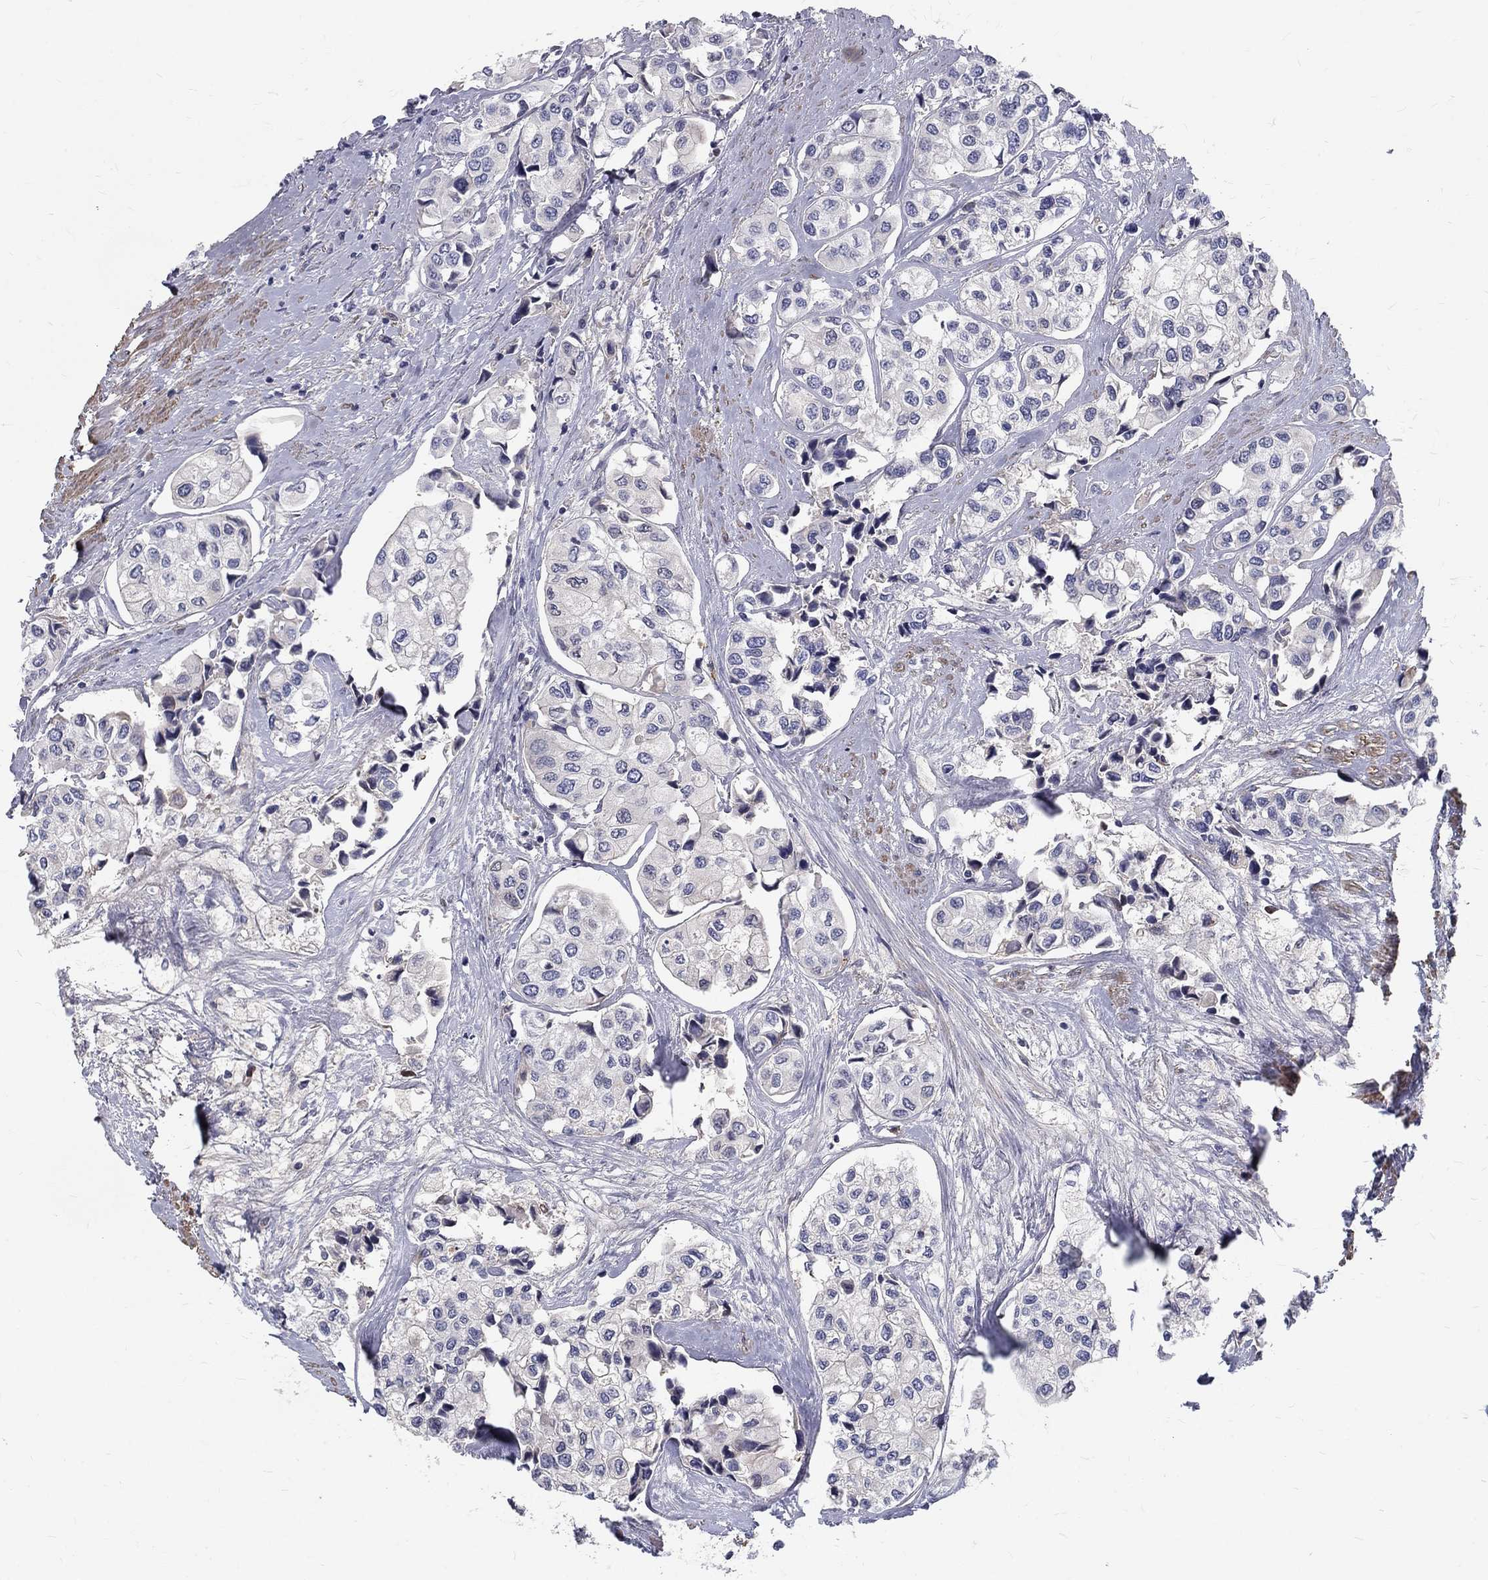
{"staining": {"intensity": "negative", "quantity": "none", "location": "none"}, "tissue": "urothelial cancer", "cell_type": "Tumor cells", "image_type": "cancer", "snomed": [{"axis": "morphology", "description": "Urothelial carcinoma, High grade"}, {"axis": "topography", "description": "Urinary bladder"}], "caption": "Immunohistochemistry photomicrograph of neoplastic tissue: urothelial cancer stained with DAB demonstrates no significant protein staining in tumor cells.", "gene": "EPDR1", "patient": {"sex": "male", "age": 73}}